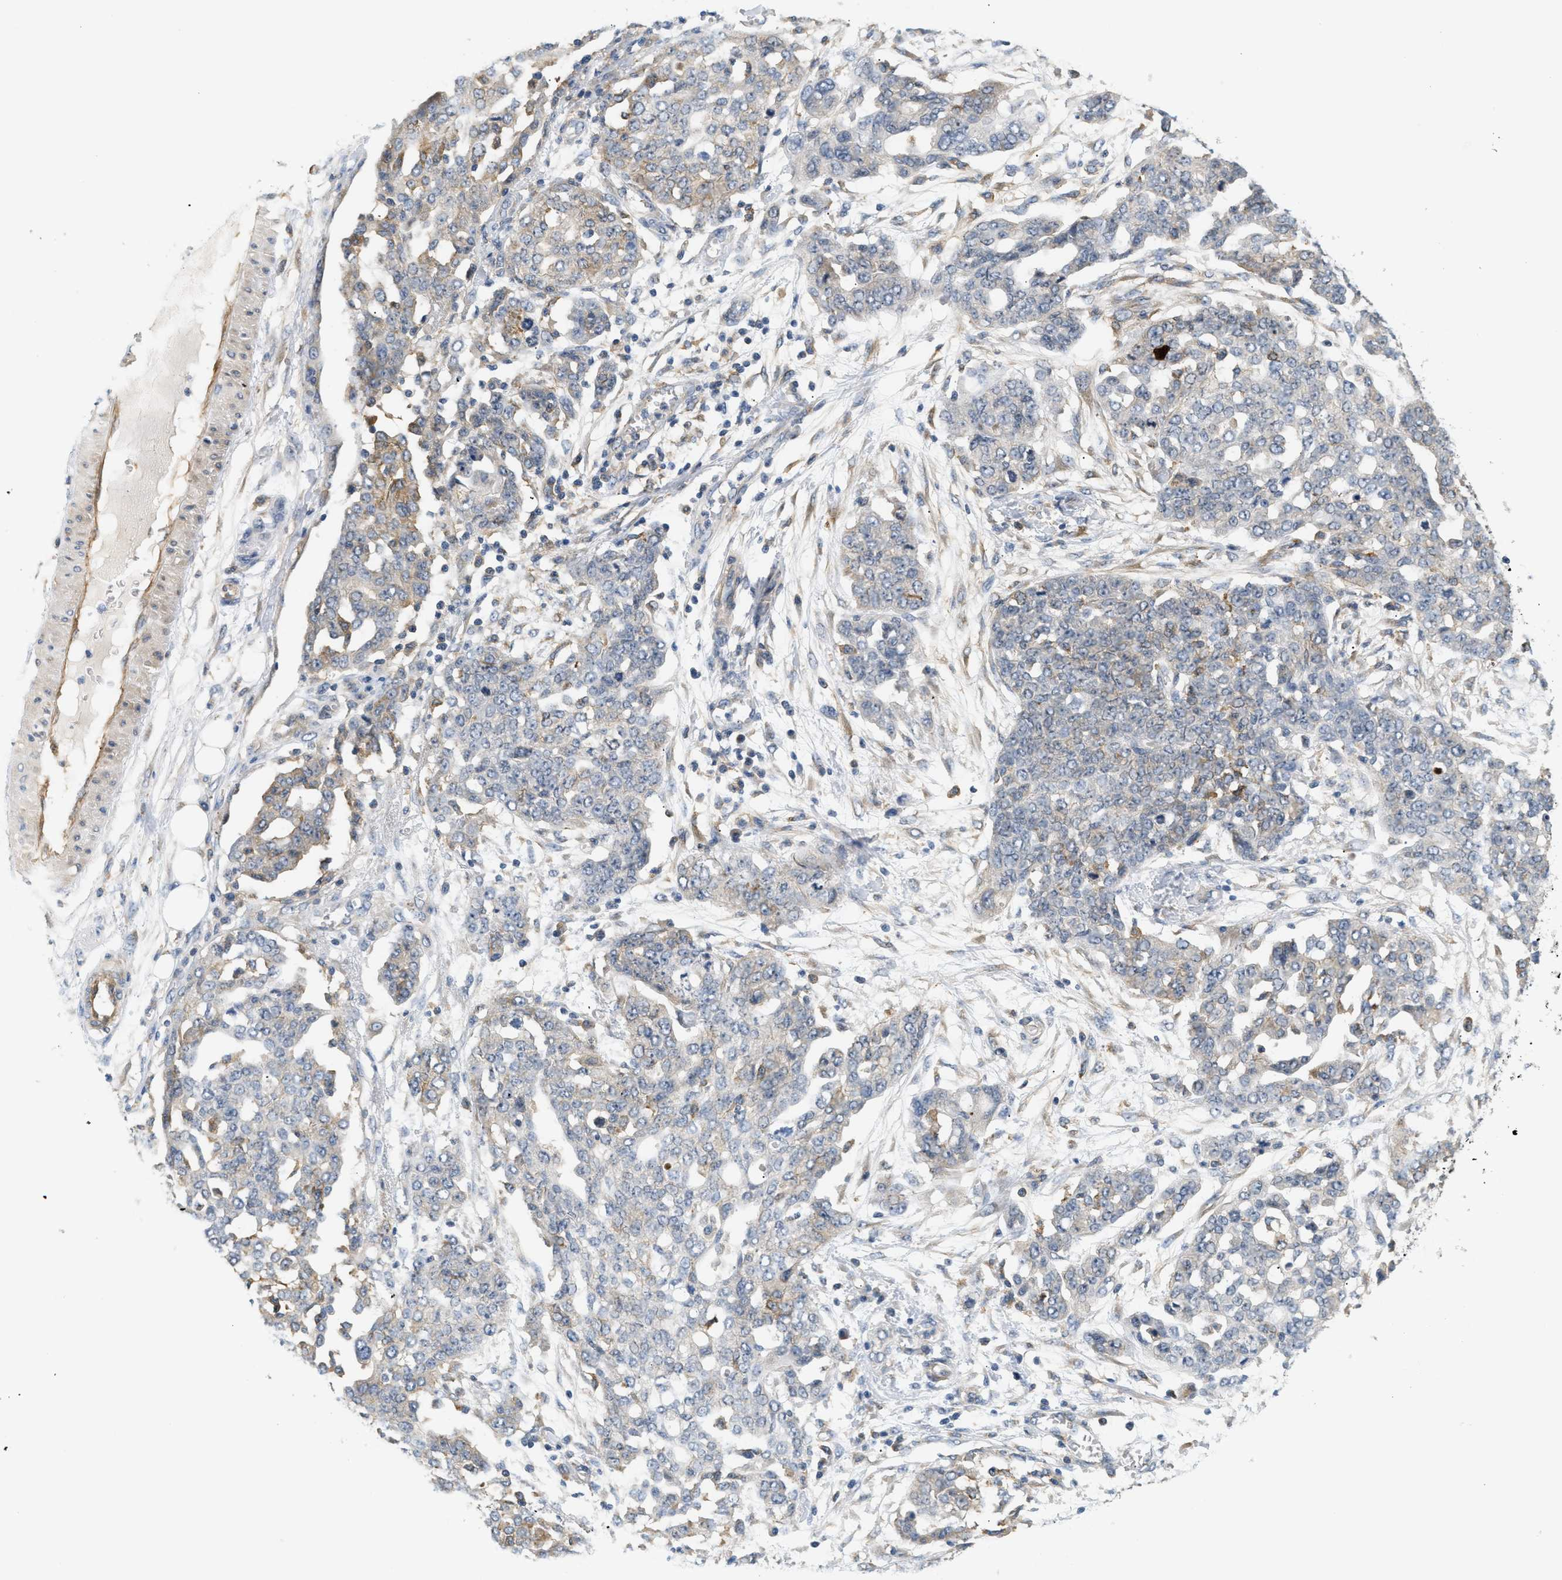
{"staining": {"intensity": "moderate", "quantity": "<25%", "location": "cytoplasmic/membranous"}, "tissue": "ovarian cancer", "cell_type": "Tumor cells", "image_type": "cancer", "snomed": [{"axis": "morphology", "description": "Cystadenocarcinoma, serous, NOS"}, {"axis": "topography", "description": "Soft tissue"}, {"axis": "topography", "description": "Ovary"}], "caption": "Immunohistochemical staining of human ovarian cancer (serous cystadenocarcinoma) shows low levels of moderate cytoplasmic/membranous positivity in approximately <25% of tumor cells.", "gene": "CORO2B", "patient": {"sex": "female", "age": 57}}